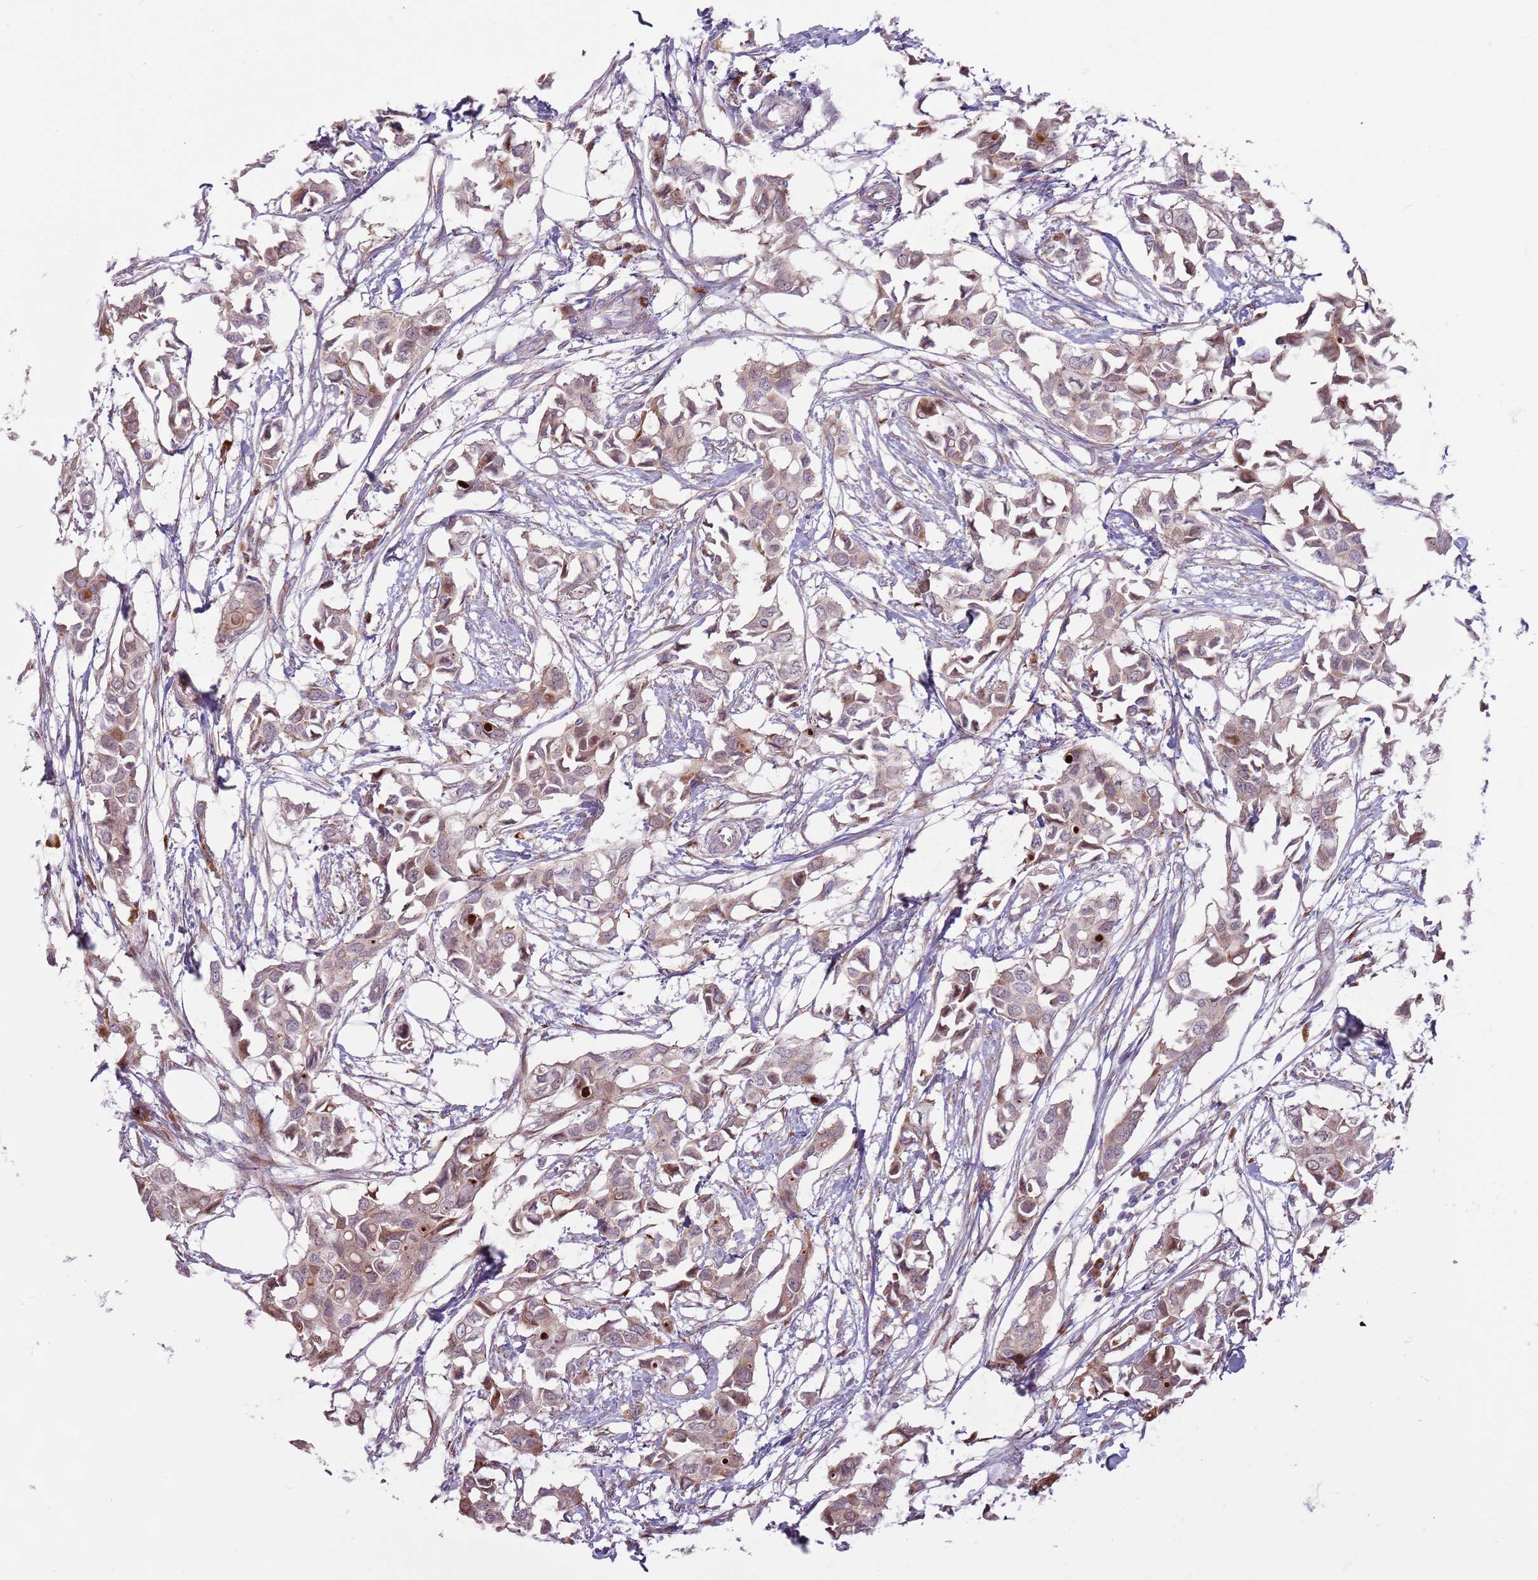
{"staining": {"intensity": "weak", "quantity": ">75%", "location": "cytoplasmic/membranous"}, "tissue": "breast cancer", "cell_type": "Tumor cells", "image_type": "cancer", "snomed": [{"axis": "morphology", "description": "Duct carcinoma"}, {"axis": "topography", "description": "Breast"}], "caption": "Immunohistochemistry of infiltrating ductal carcinoma (breast) reveals low levels of weak cytoplasmic/membranous staining in about >75% of tumor cells. The protein is shown in brown color, while the nuclei are stained blue.", "gene": "CCDC150", "patient": {"sex": "female", "age": 41}}